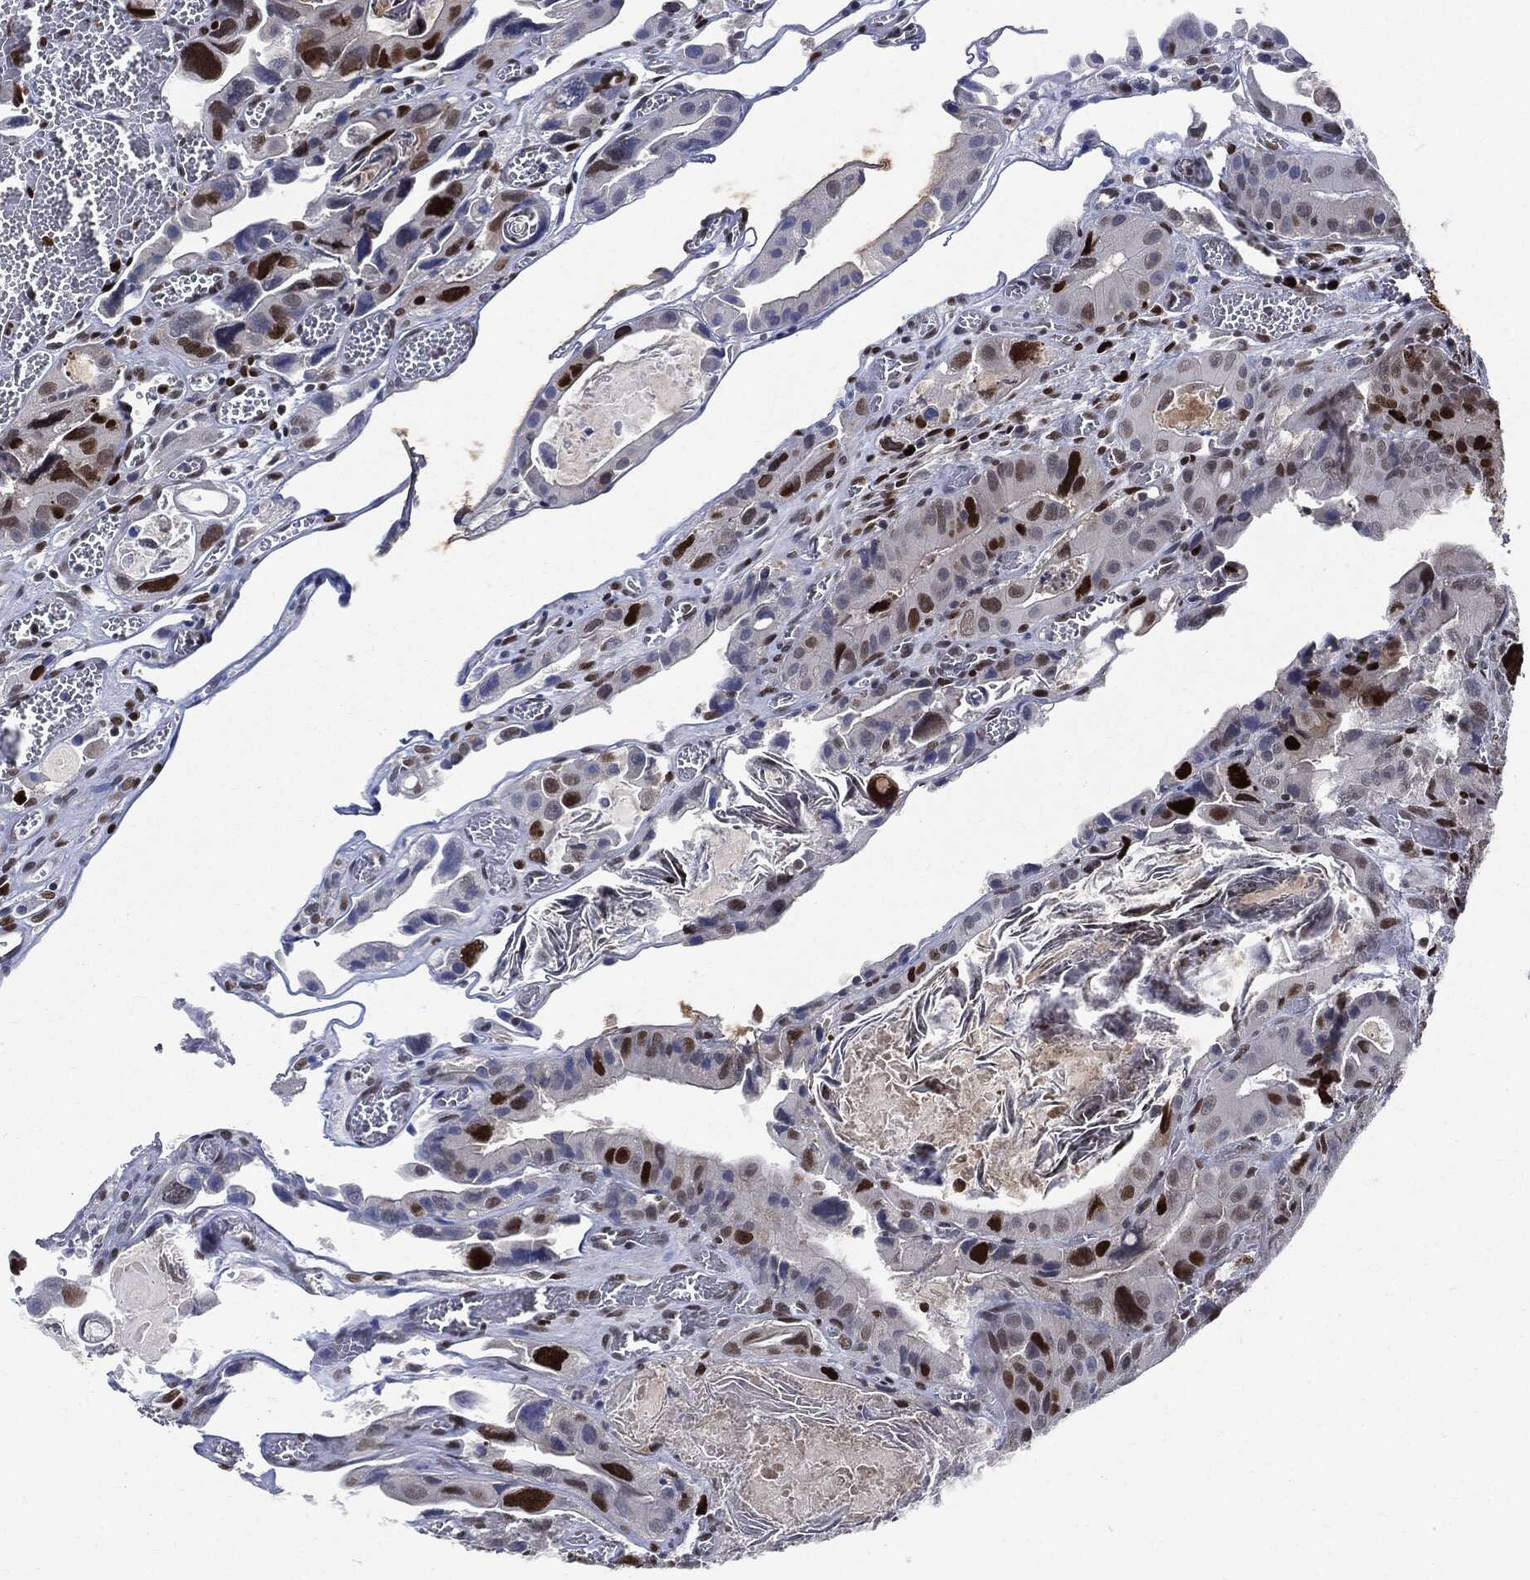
{"staining": {"intensity": "strong", "quantity": "<25%", "location": "nuclear"}, "tissue": "colorectal cancer", "cell_type": "Tumor cells", "image_type": "cancer", "snomed": [{"axis": "morphology", "description": "Adenocarcinoma, NOS"}, {"axis": "topography", "description": "Rectum"}], "caption": "Tumor cells demonstrate strong nuclear expression in about <25% of cells in adenocarcinoma (colorectal).", "gene": "PCNA", "patient": {"sex": "male", "age": 64}}